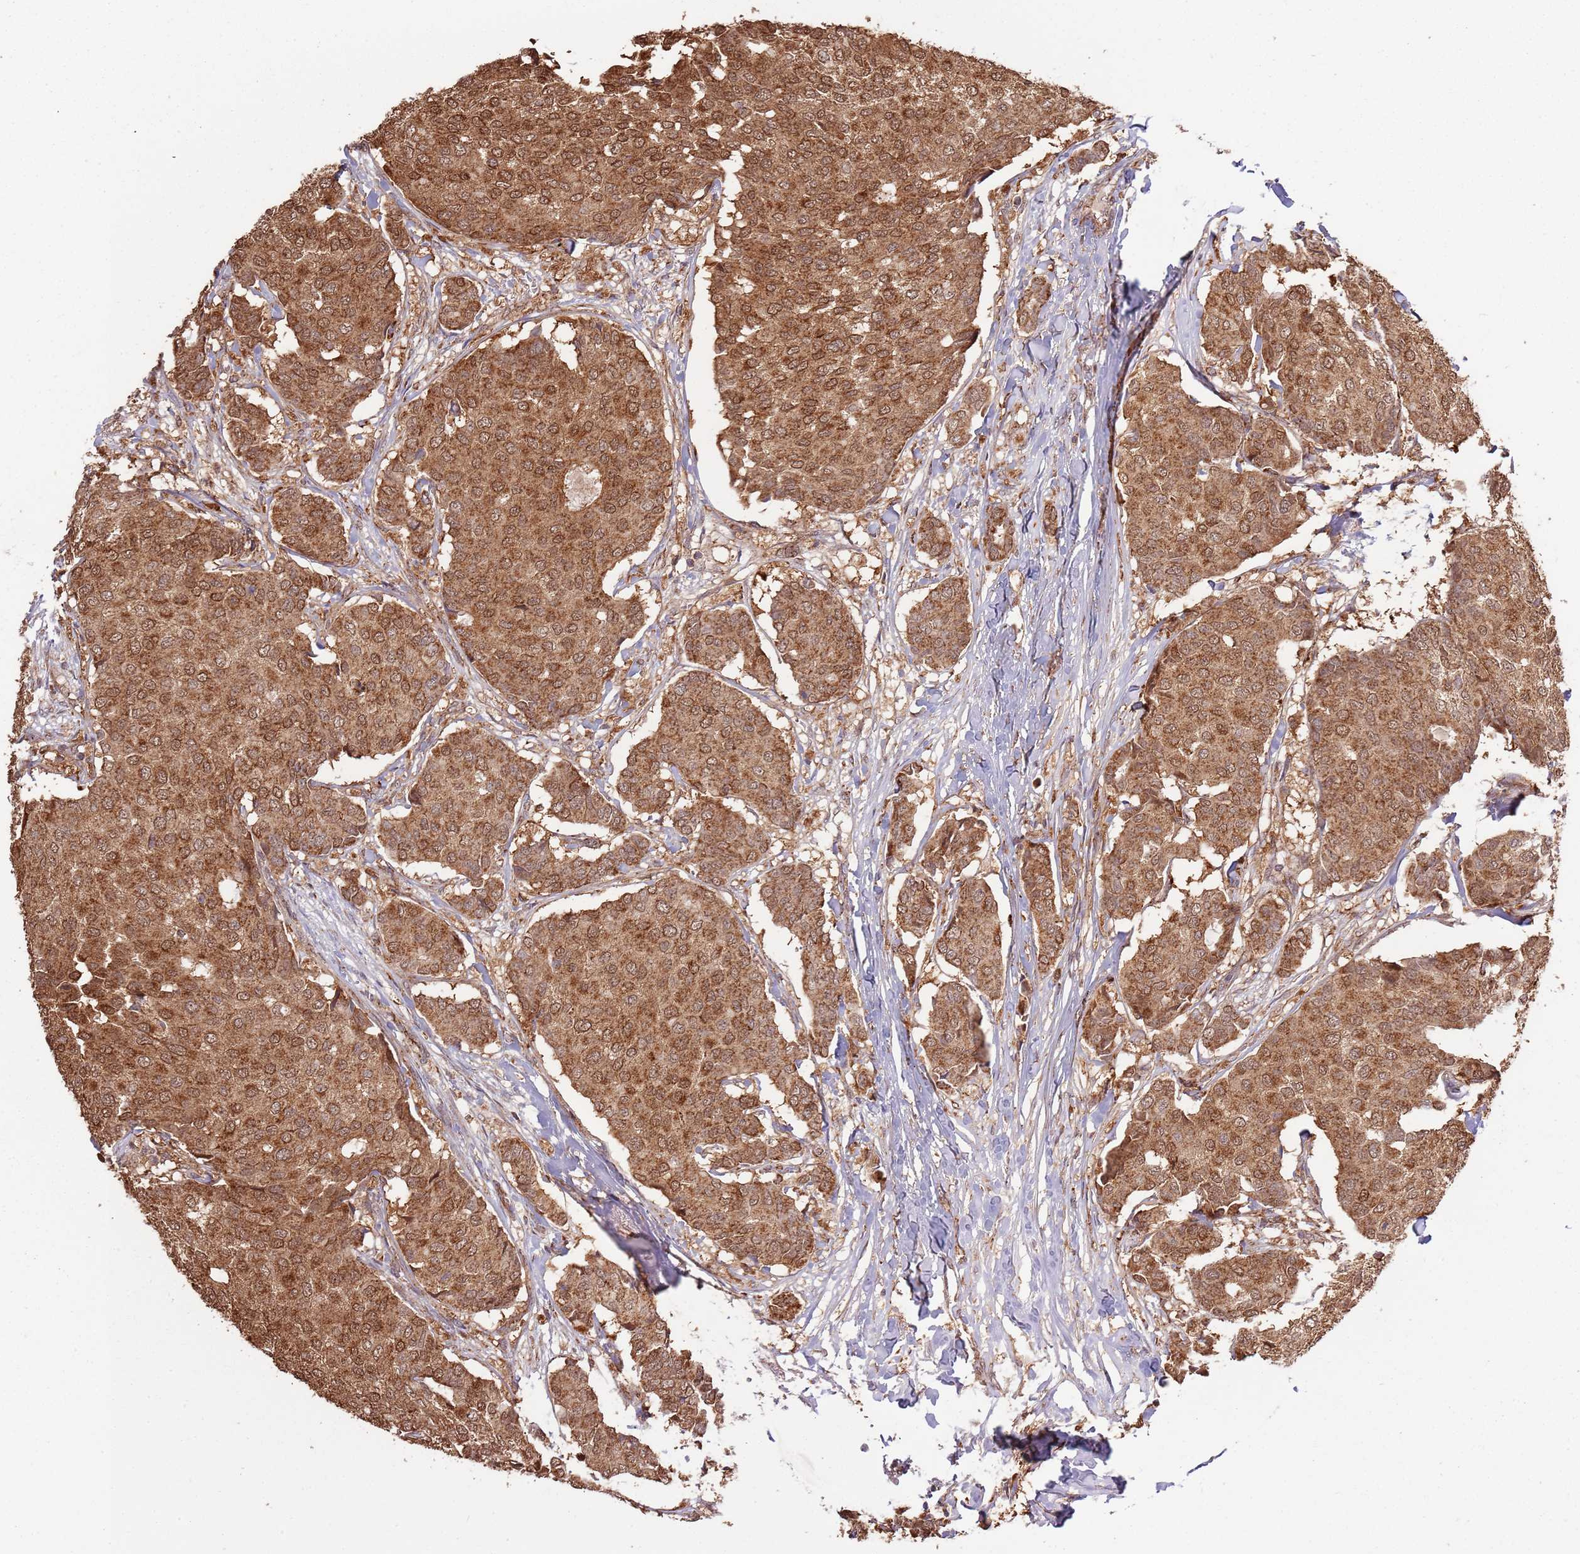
{"staining": {"intensity": "strong", "quantity": ">75%", "location": "cytoplasmic/membranous,nuclear"}, "tissue": "breast cancer", "cell_type": "Tumor cells", "image_type": "cancer", "snomed": [{"axis": "morphology", "description": "Duct carcinoma"}, {"axis": "topography", "description": "Breast"}], "caption": "Brown immunohistochemical staining in human invasive ductal carcinoma (breast) shows strong cytoplasmic/membranous and nuclear expression in approximately >75% of tumor cells.", "gene": "IL17RD", "patient": {"sex": "female", "age": 75}}